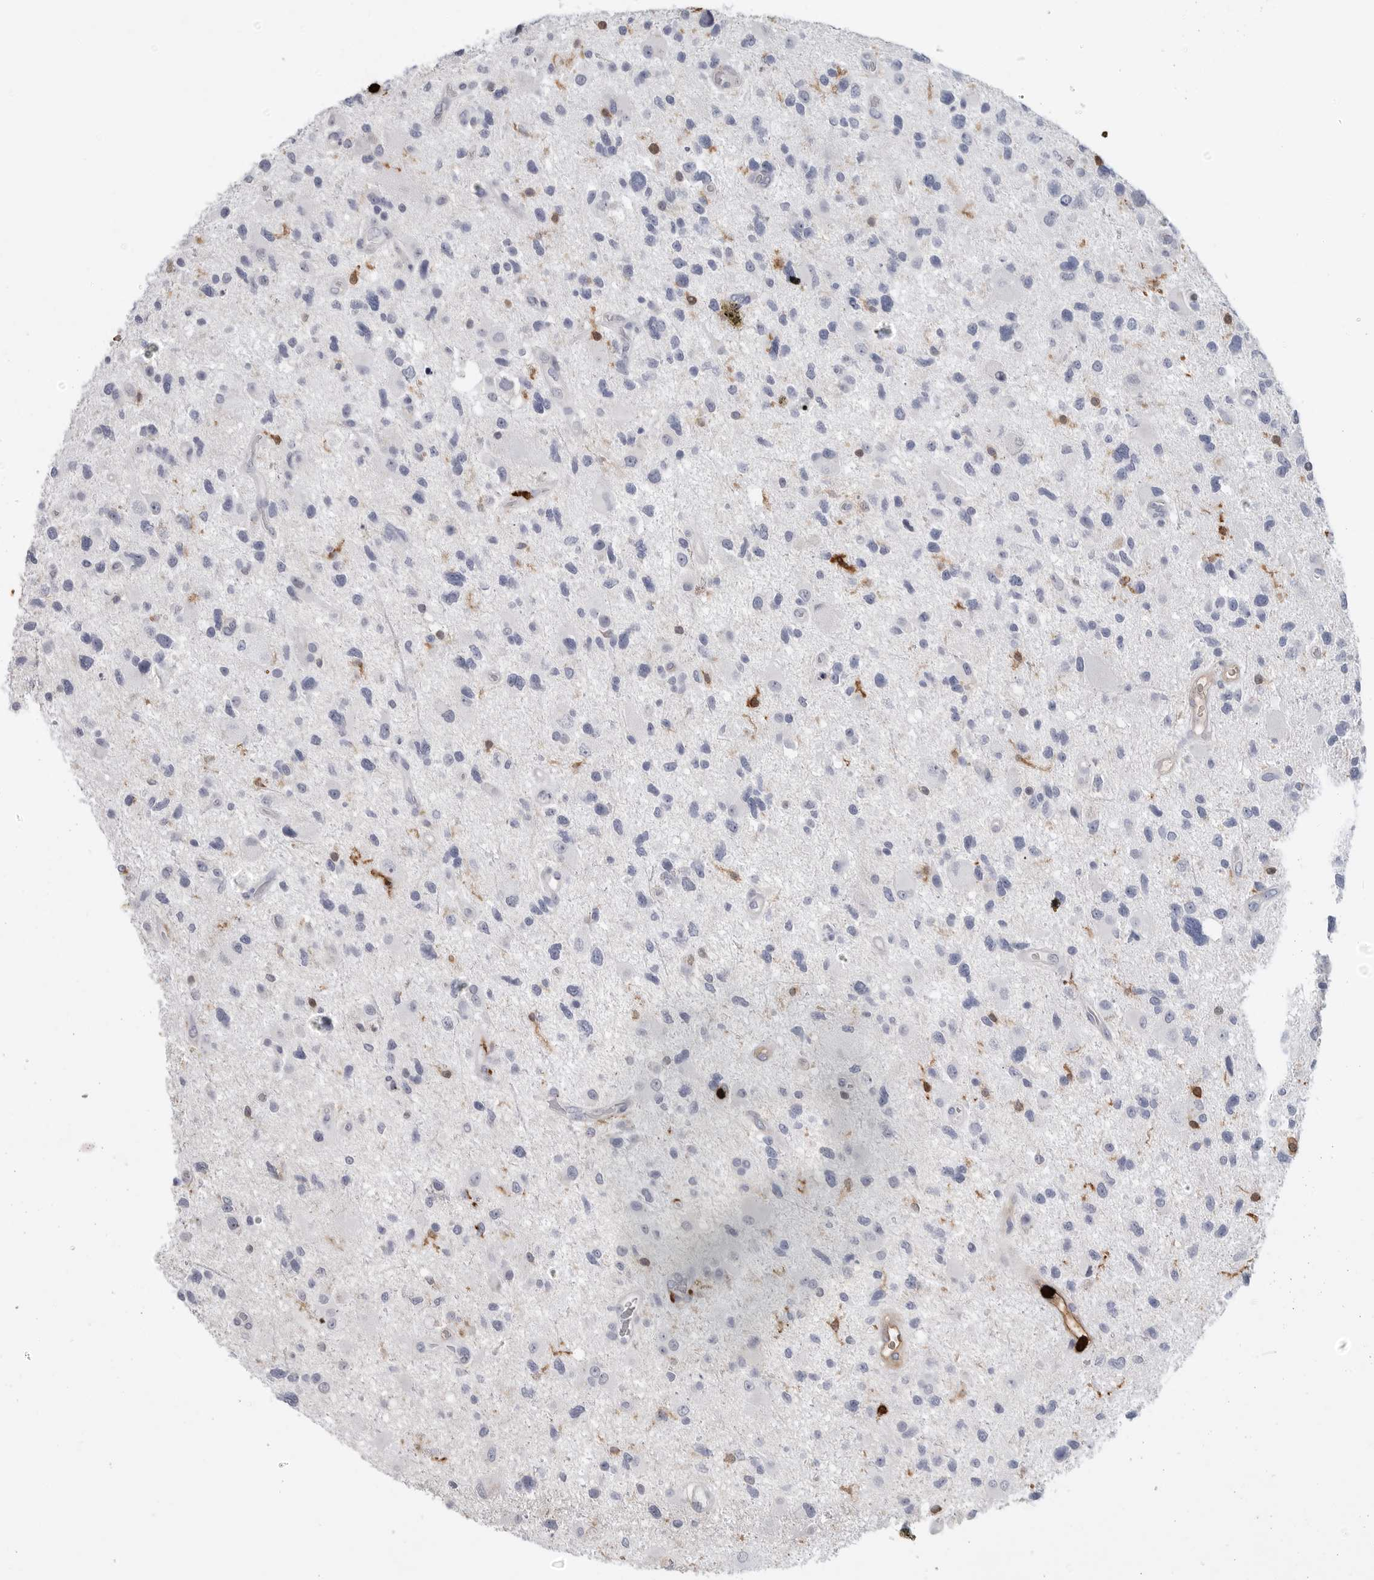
{"staining": {"intensity": "negative", "quantity": "none", "location": "none"}, "tissue": "glioma", "cell_type": "Tumor cells", "image_type": "cancer", "snomed": [{"axis": "morphology", "description": "Glioma, malignant, High grade"}, {"axis": "topography", "description": "Brain"}], "caption": "Immunohistochemistry photomicrograph of neoplastic tissue: human malignant glioma (high-grade) stained with DAB displays no significant protein positivity in tumor cells. (Stains: DAB (3,3'-diaminobenzidine) IHC with hematoxylin counter stain, Microscopy: brightfield microscopy at high magnification).", "gene": "CYB561D1", "patient": {"sex": "male", "age": 33}}